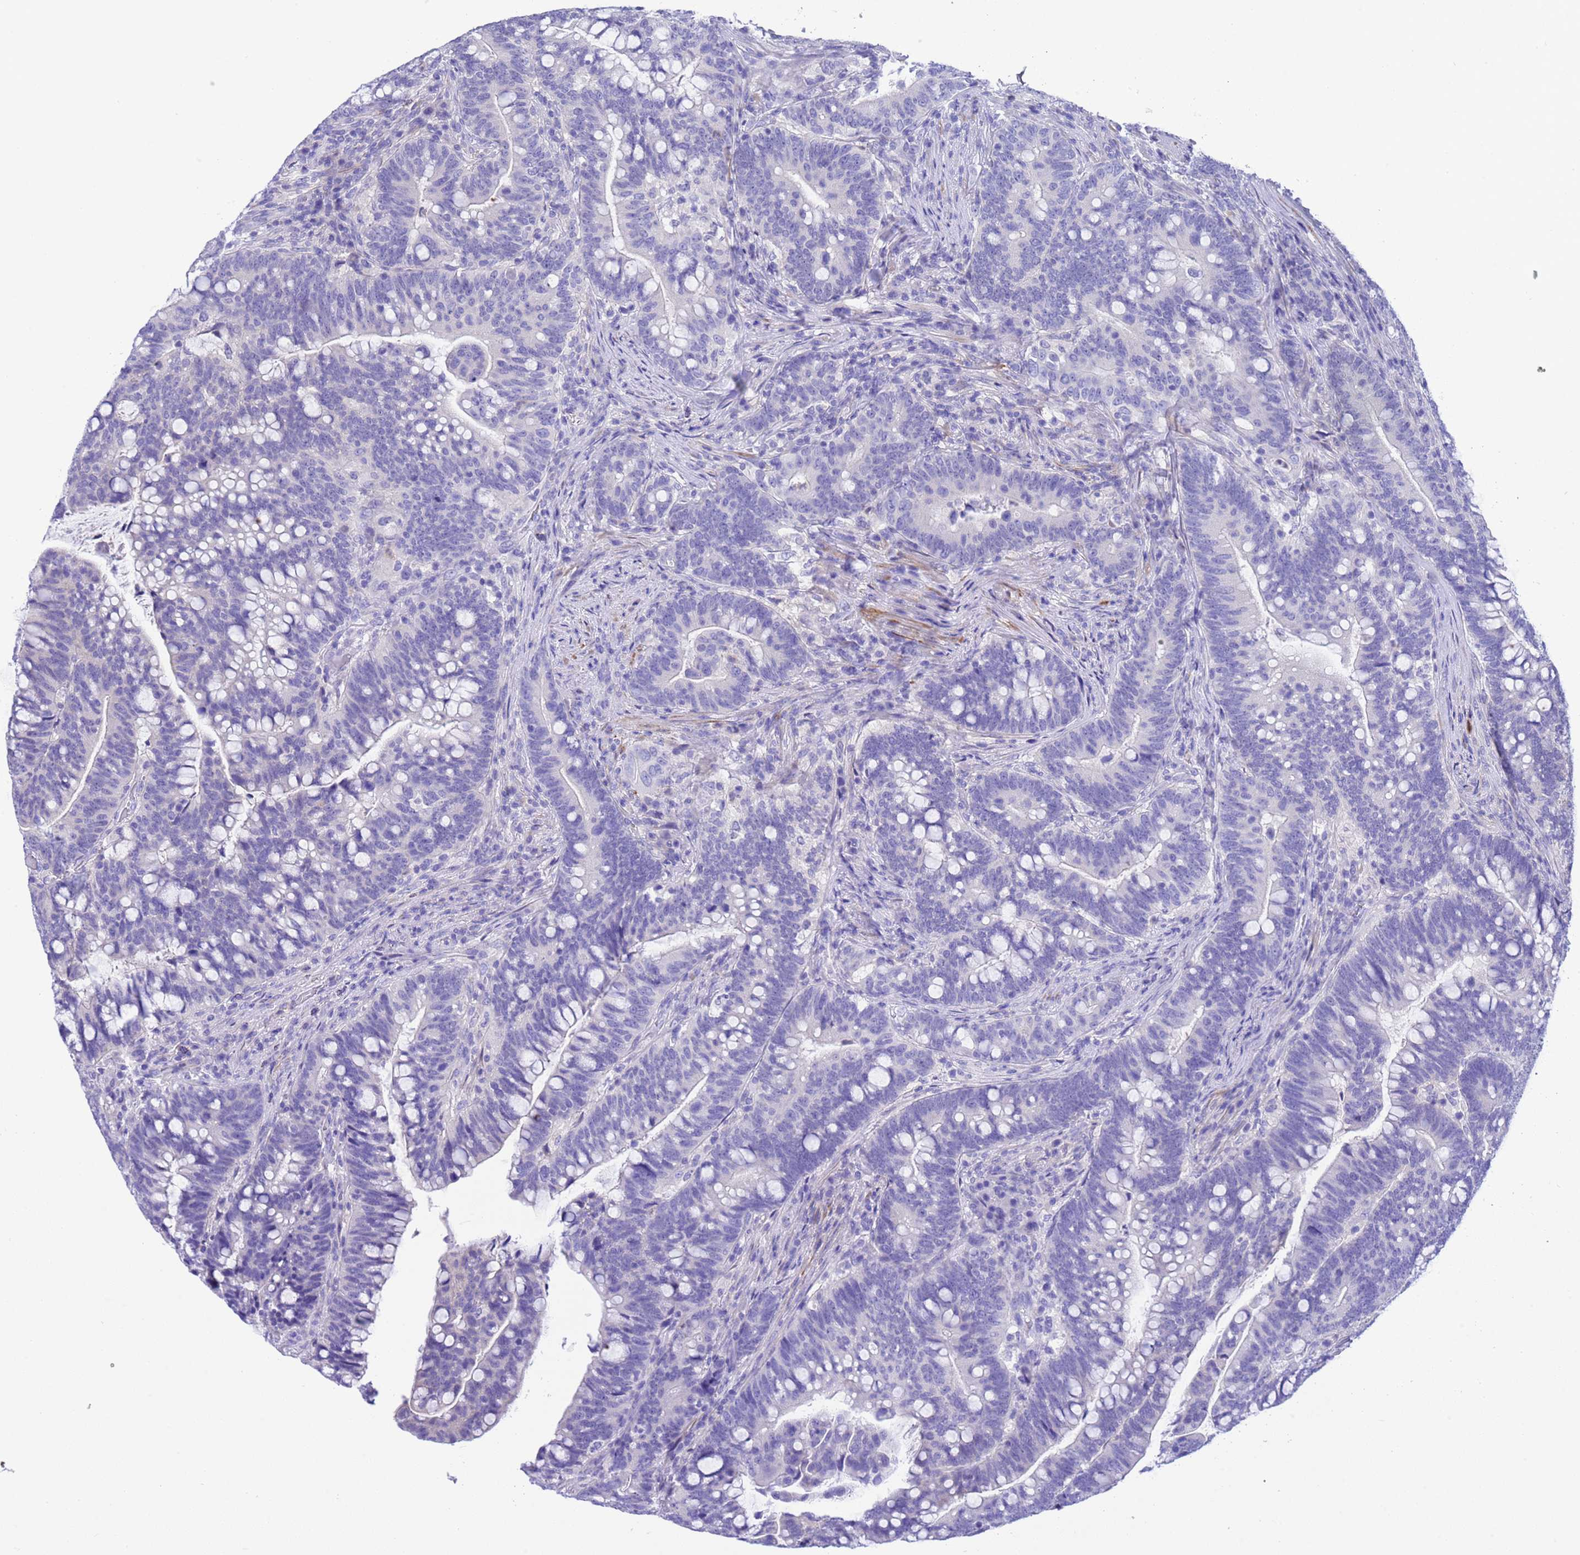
{"staining": {"intensity": "negative", "quantity": "none", "location": "none"}, "tissue": "colorectal cancer", "cell_type": "Tumor cells", "image_type": "cancer", "snomed": [{"axis": "morphology", "description": "Normal tissue, NOS"}, {"axis": "morphology", "description": "Adenocarcinoma, NOS"}, {"axis": "topography", "description": "Colon"}], "caption": "IHC photomicrograph of neoplastic tissue: colorectal adenocarcinoma stained with DAB reveals no significant protein staining in tumor cells. Brightfield microscopy of IHC stained with DAB (brown) and hematoxylin (blue), captured at high magnification.", "gene": "USP38", "patient": {"sex": "female", "age": 66}}